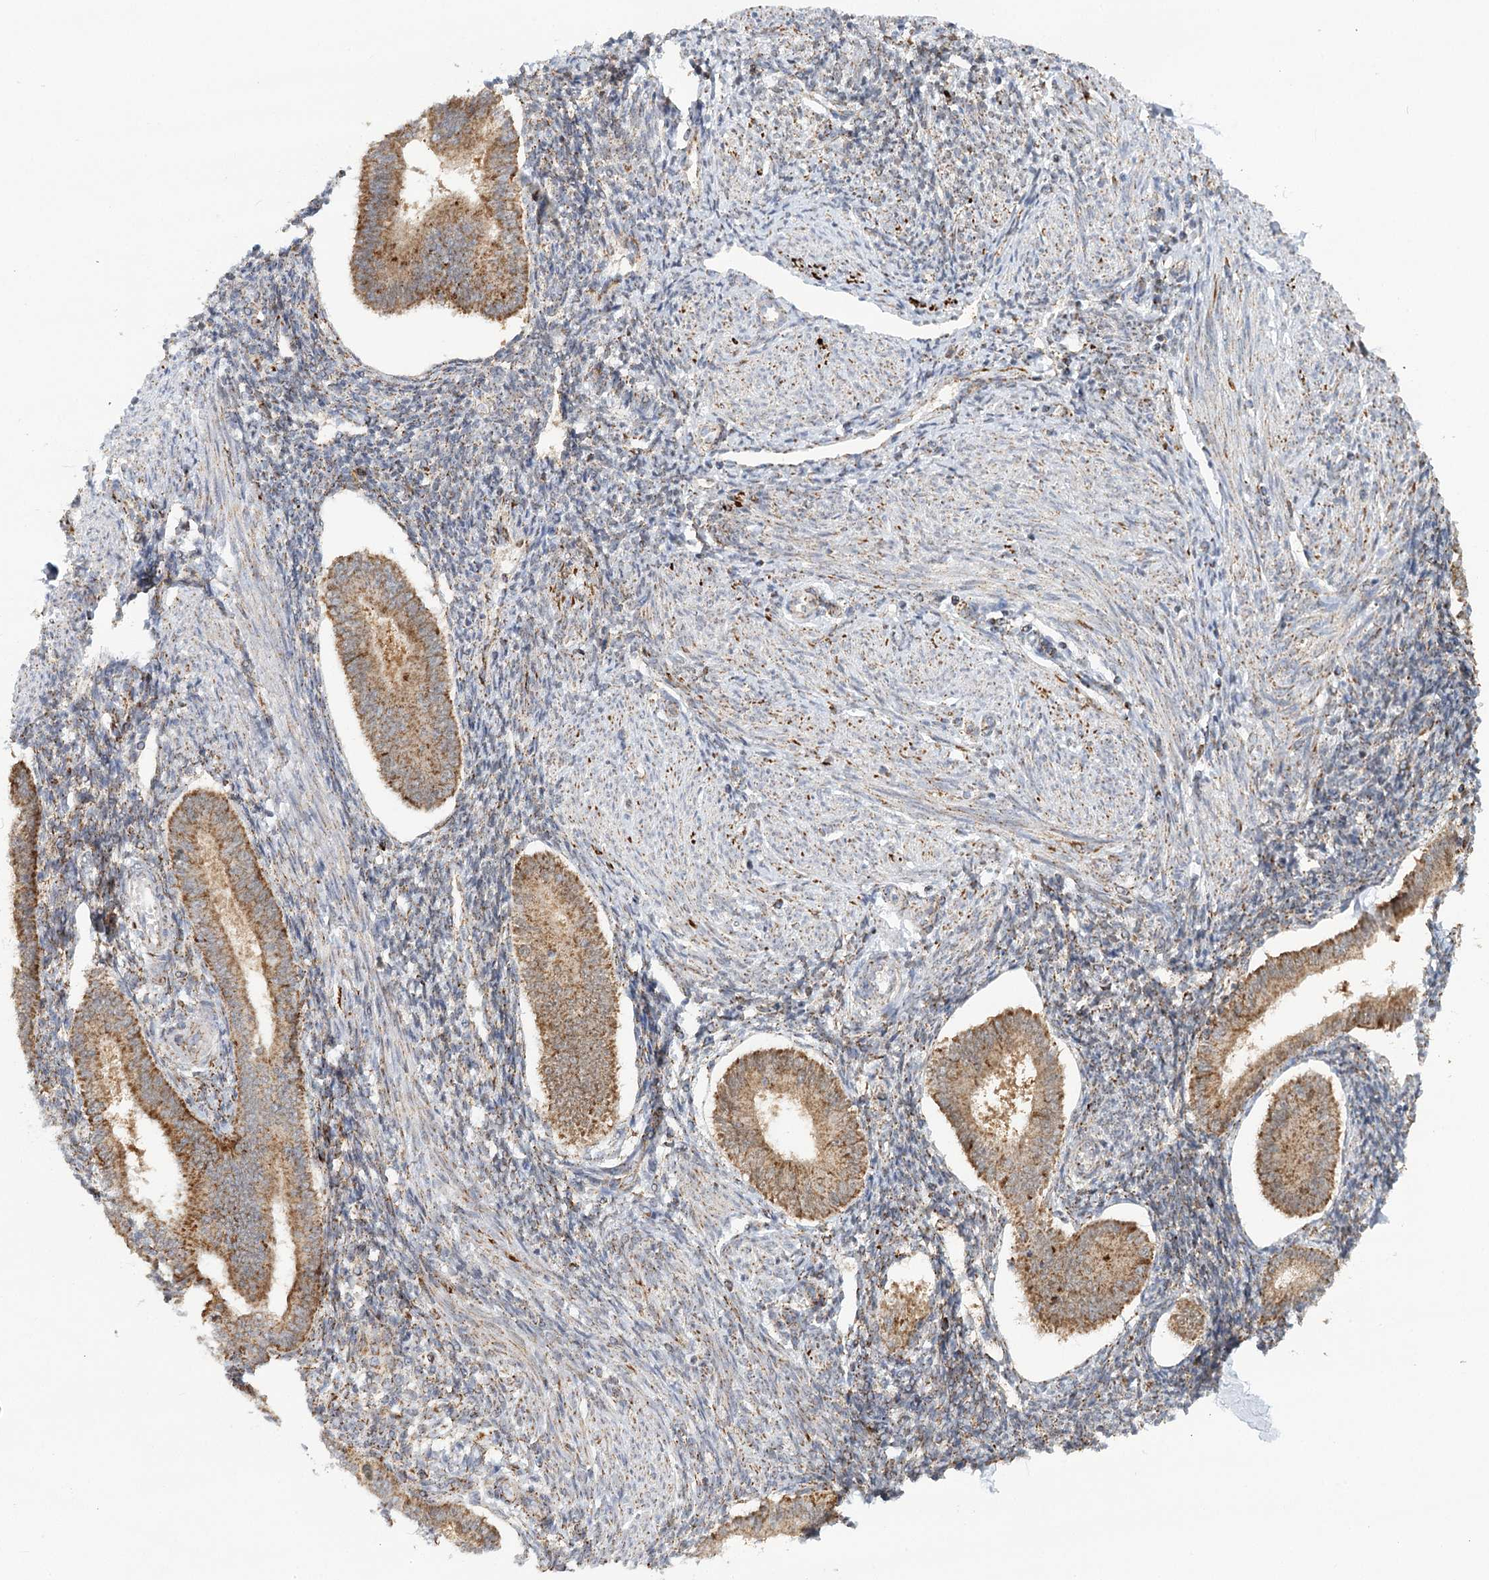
{"staining": {"intensity": "weak", "quantity": "<25%", "location": "cytoplasmic/membranous"}, "tissue": "endometrium", "cell_type": "Cells in endometrial stroma", "image_type": "normal", "snomed": [{"axis": "morphology", "description": "Normal tissue, NOS"}, {"axis": "topography", "description": "Uterus"}, {"axis": "topography", "description": "Endometrium"}], "caption": "The histopathology image reveals no significant positivity in cells in endometrial stroma of endometrium.", "gene": "TAS1R1", "patient": {"sex": "female", "age": 48}}